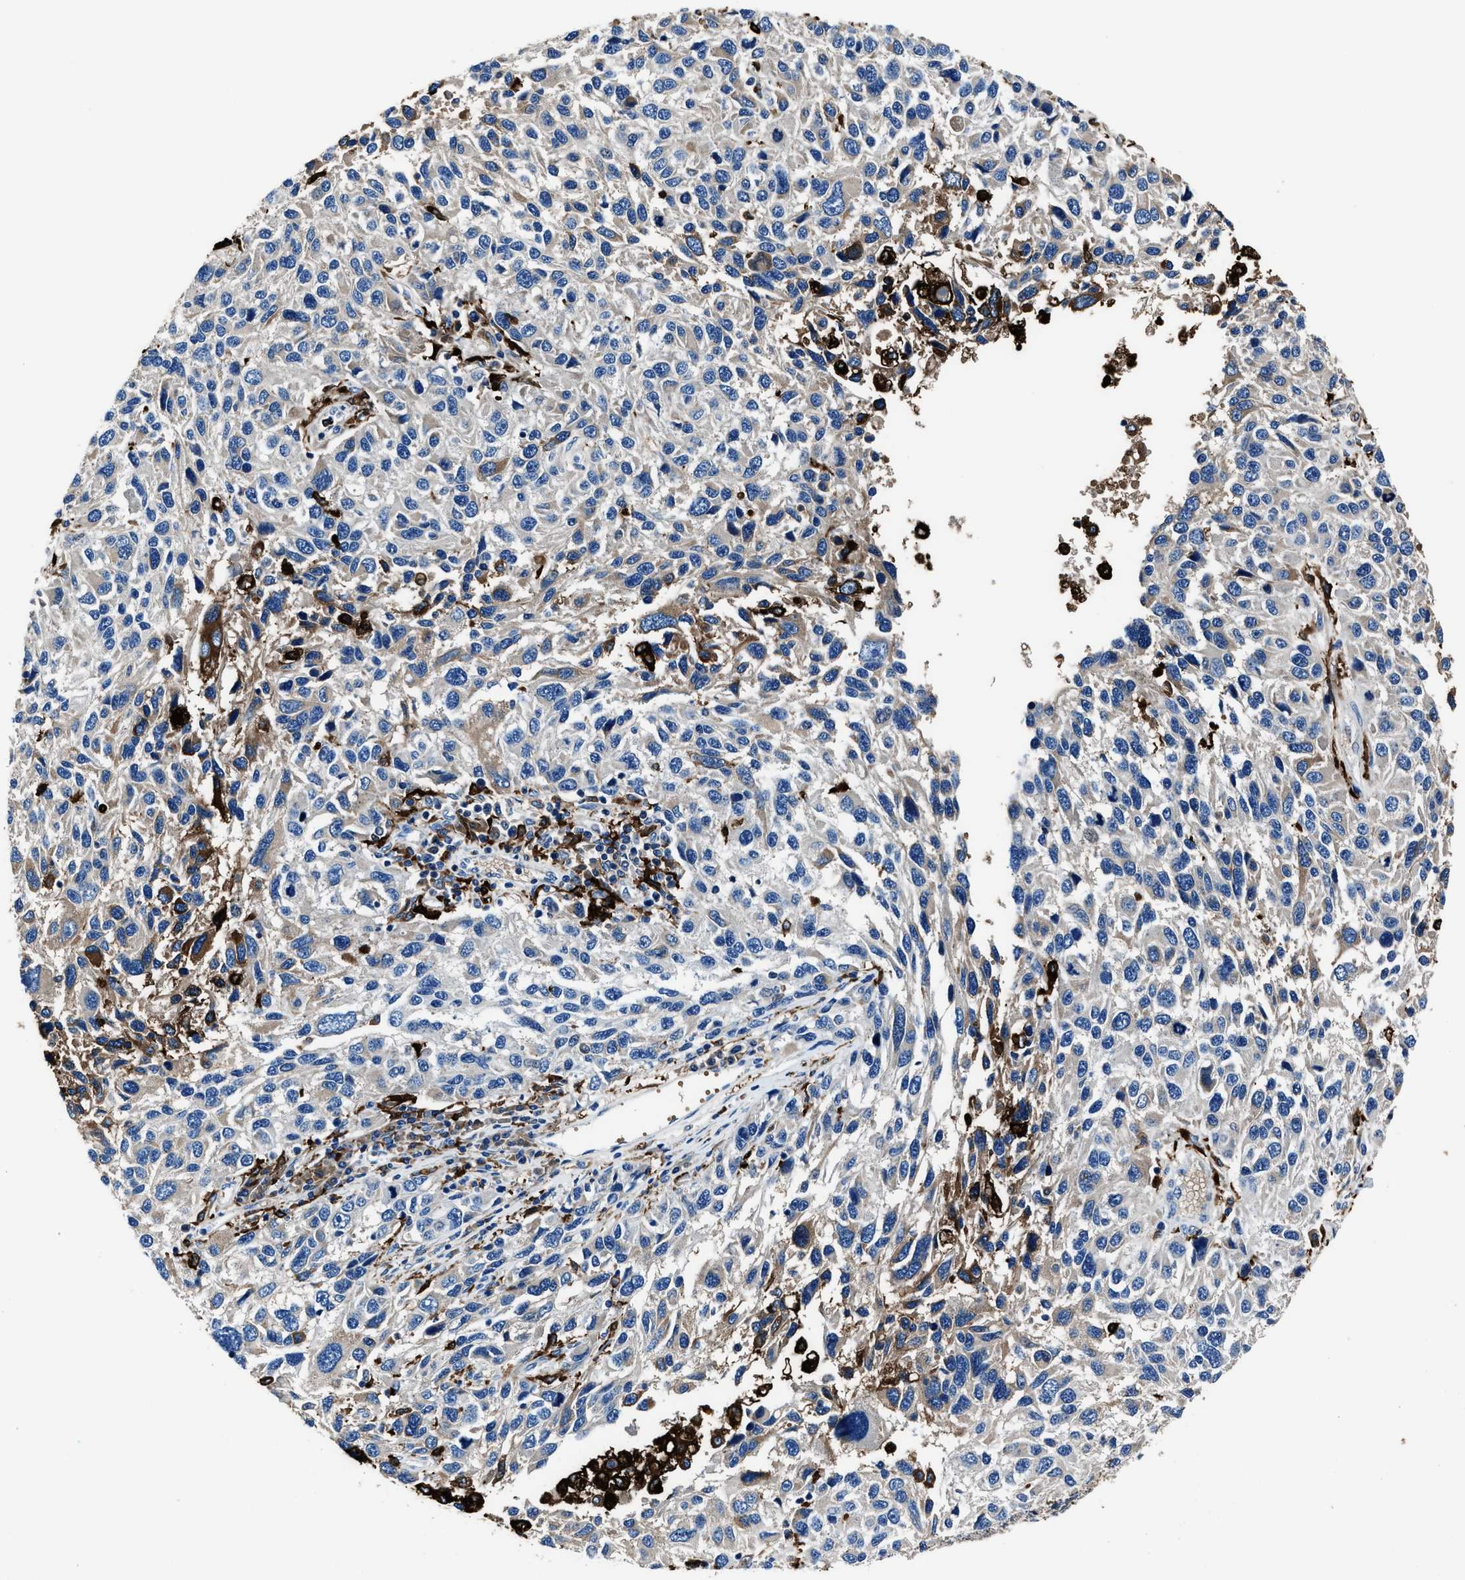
{"staining": {"intensity": "weak", "quantity": "<25%", "location": "cytoplasmic/membranous"}, "tissue": "melanoma", "cell_type": "Tumor cells", "image_type": "cancer", "snomed": [{"axis": "morphology", "description": "Malignant melanoma, NOS"}, {"axis": "topography", "description": "Skin"}], "caption": "Protein analysis of malignant melanoma demonstrates no significant staining in tumor cells.", "gene": "FTL", "patient": {"sex": "male", "age": 53}}